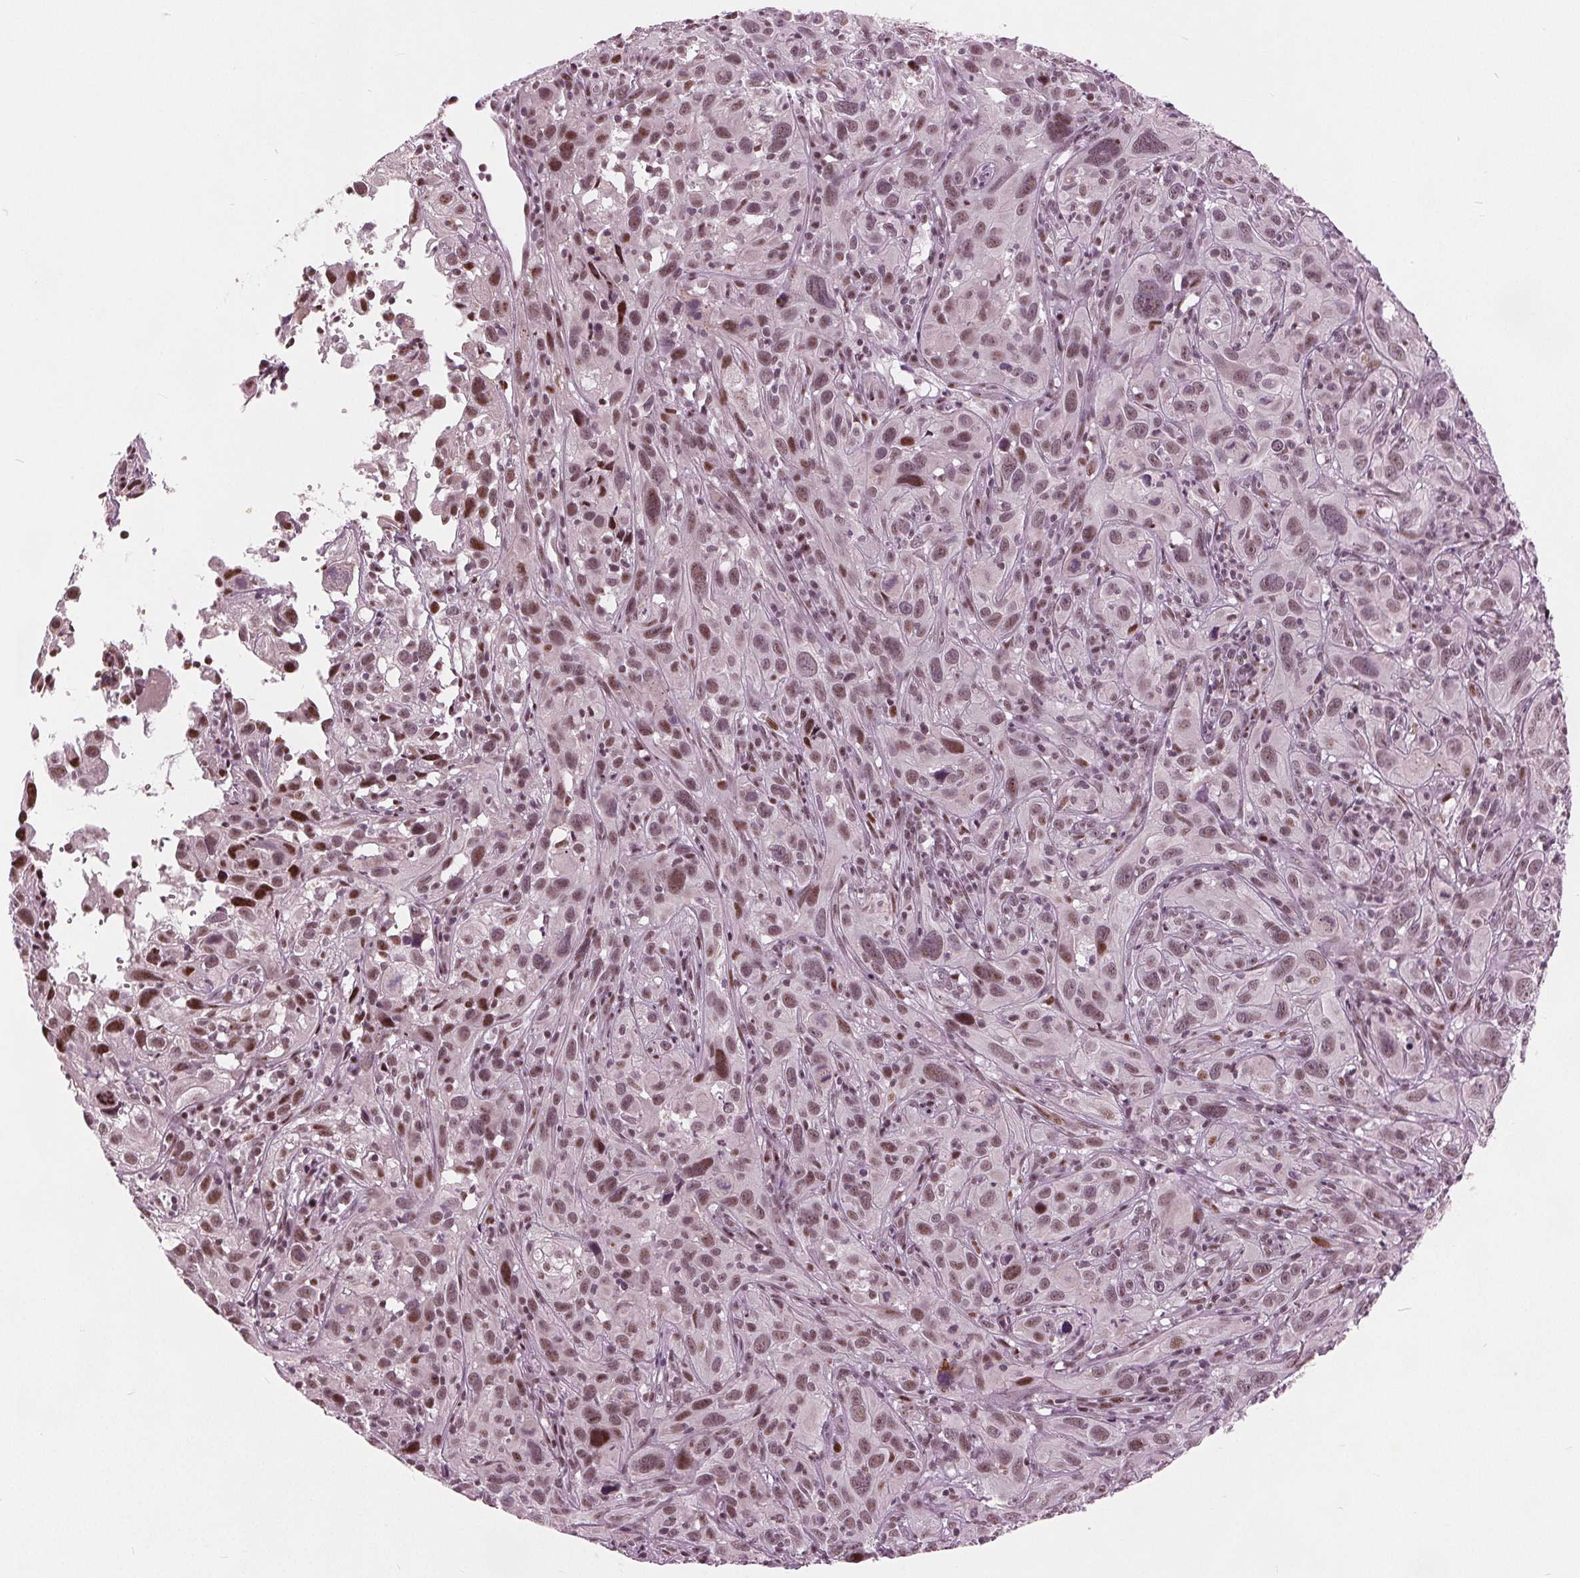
{"staining": {"intensity": "moderate", "quantity": ">75%", "location": "nuclear"}, "tissue": "cervical cancer", "cell_type": "Tumor cells", "image_type": "cancer", "snomed": [{"axis": "morphology", "description": "Squamous cell carcinoma, NOS"}, {"axis": "topography", "description": "Cervix"}], "caption": "Human squamous cell carcinoma (cervical) stained for a protein (brown) displays moderate nuclear positive expression in approximately >75% of tumor cells.", "gene": "TTC34", "patient": {"sex": "female", "age": 37}}